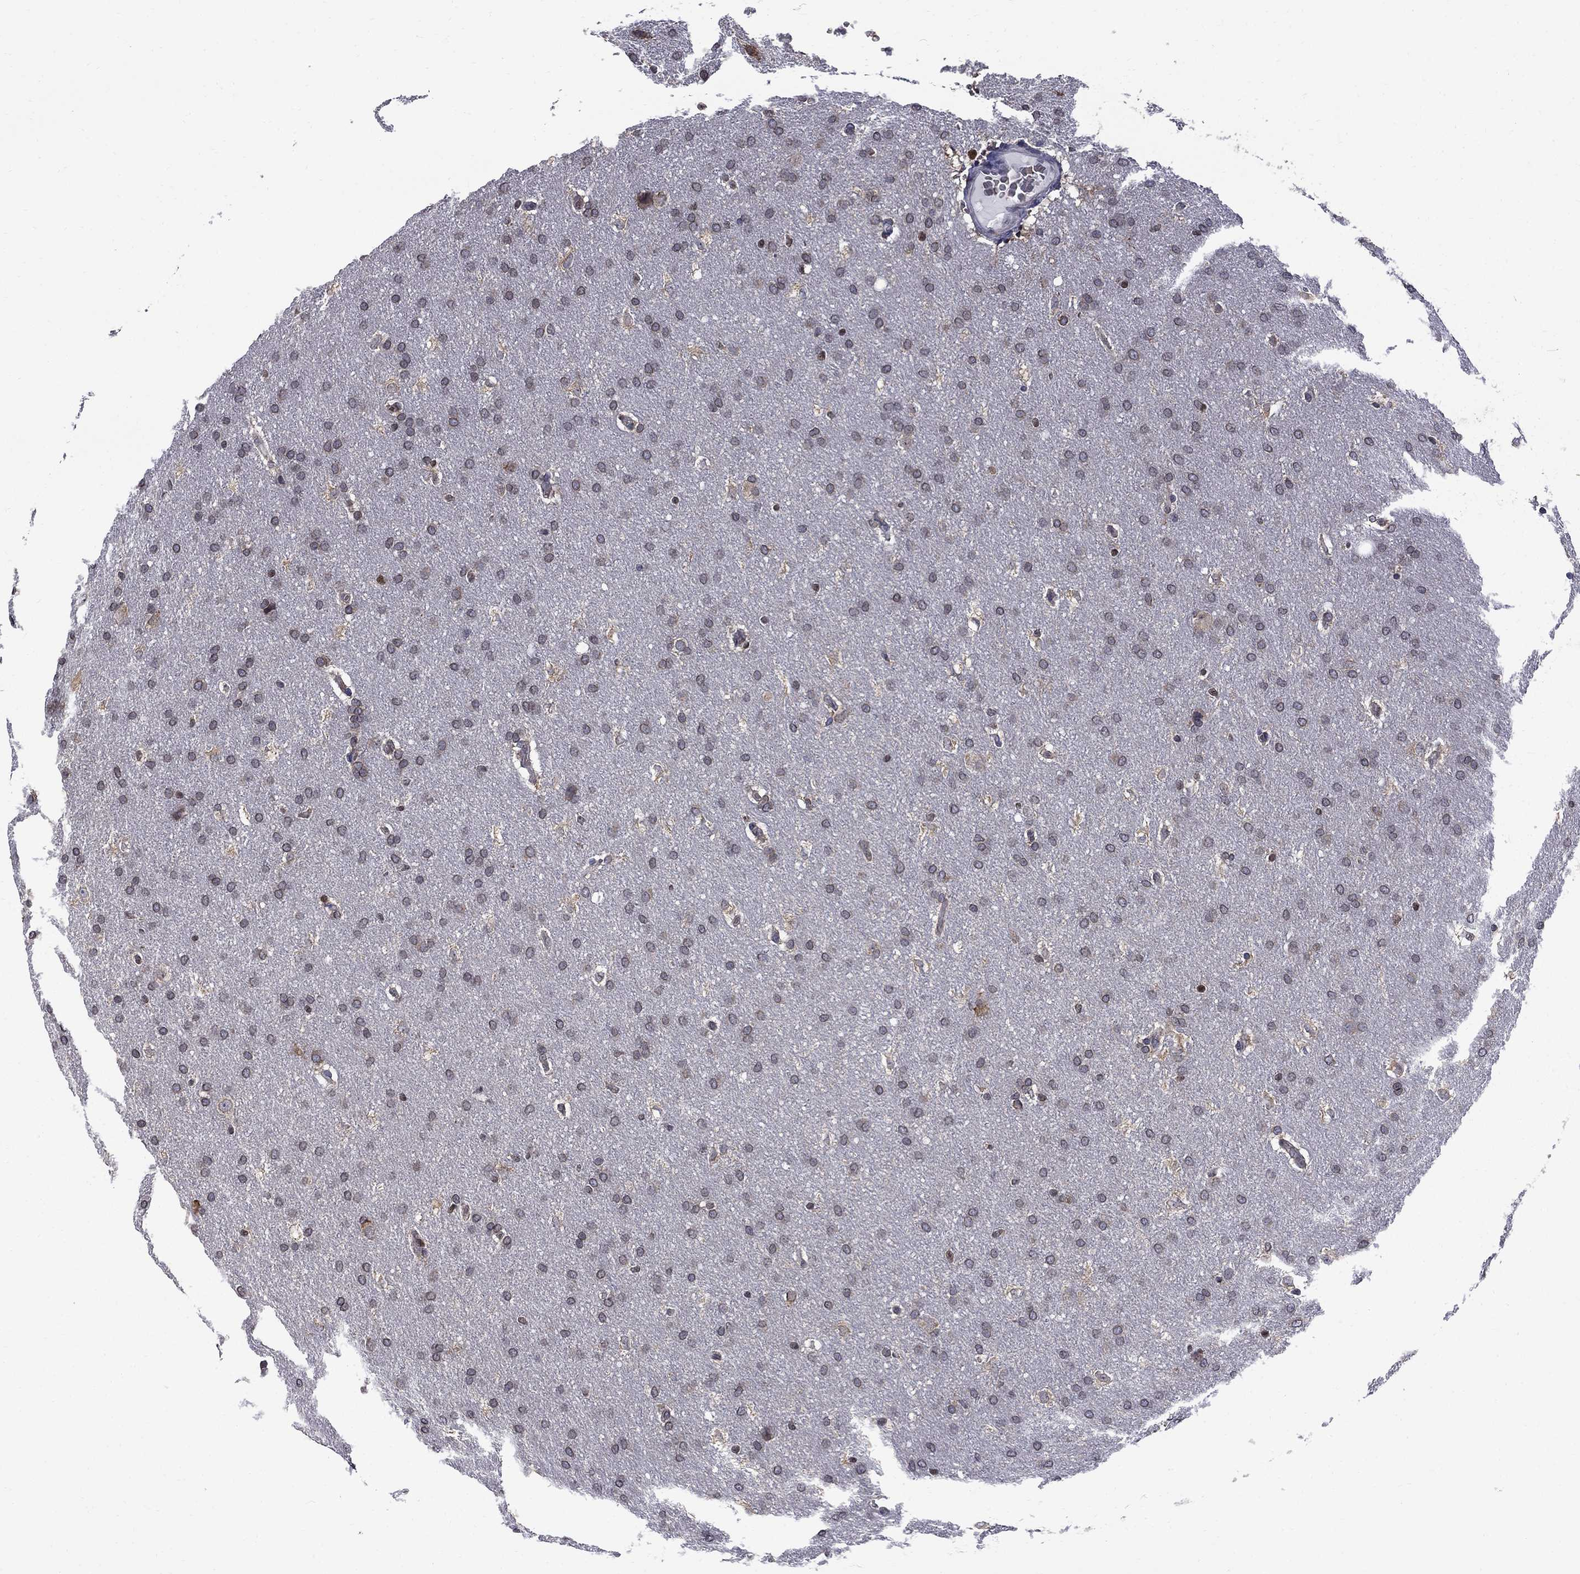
{"staining": {"intensity": "weak", "quantity": "25%-75%", "location": "cytoplasmic/membranous"}, "tissue": "glioma", "cell_type": "Tumor cells", "image_type": "cancer", "snomed": [{"axis": "morphology", "description": "Glioma, malignant, Low grade"}, {"axis": "topography", "description": "Brain"}], "caption": "Human malignant glioma (low-grade) stained with a protein marker displays weak staining in tumor cells.", "gene": "HSPB2", "patient": {"sex": "female", "age": 37}}